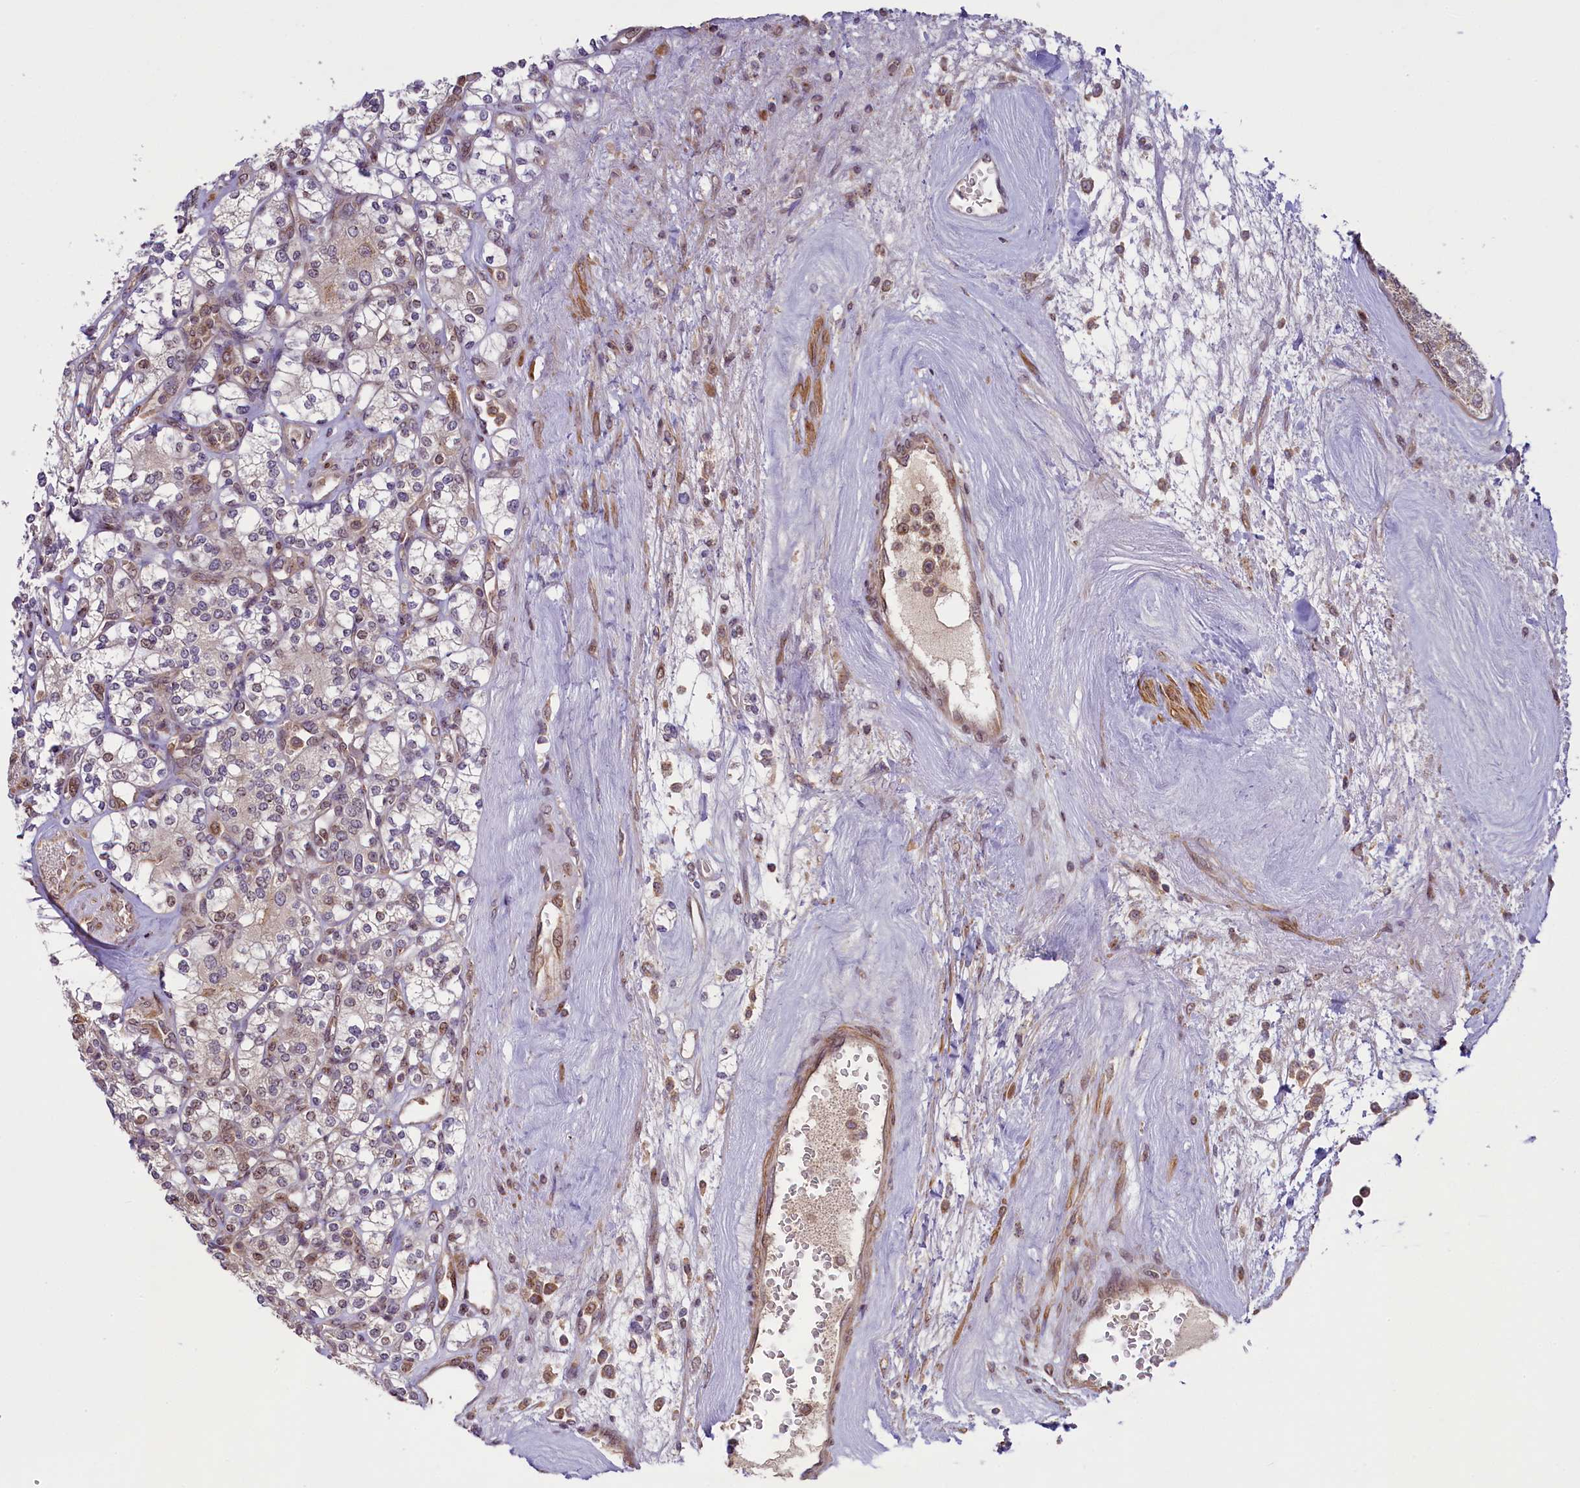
{"staining": {"intensity": "weak", "quantity": "25%-75%", "location": "nuclear"}, "tissue": "renal cancer", "cell_type": "Tumor cells", "image_type": "cancer", "snomed": [{"axis": "morphology", "description": "Adenocarcinoma, NOS"}, {"axis": "topography", "description": "Kidney"}], "caption": "Immunohistochemistry (IHC) micrograph of neoplastic tissue: renal cancer stained using immunohistochemistry demonstrates low levels of weak protein expression localized specifically in the nuclear of tumor cells, appearing as a nuclear brown color.", "gene": "RBBP8", "patient": {"sex": "male", "age": 77}}